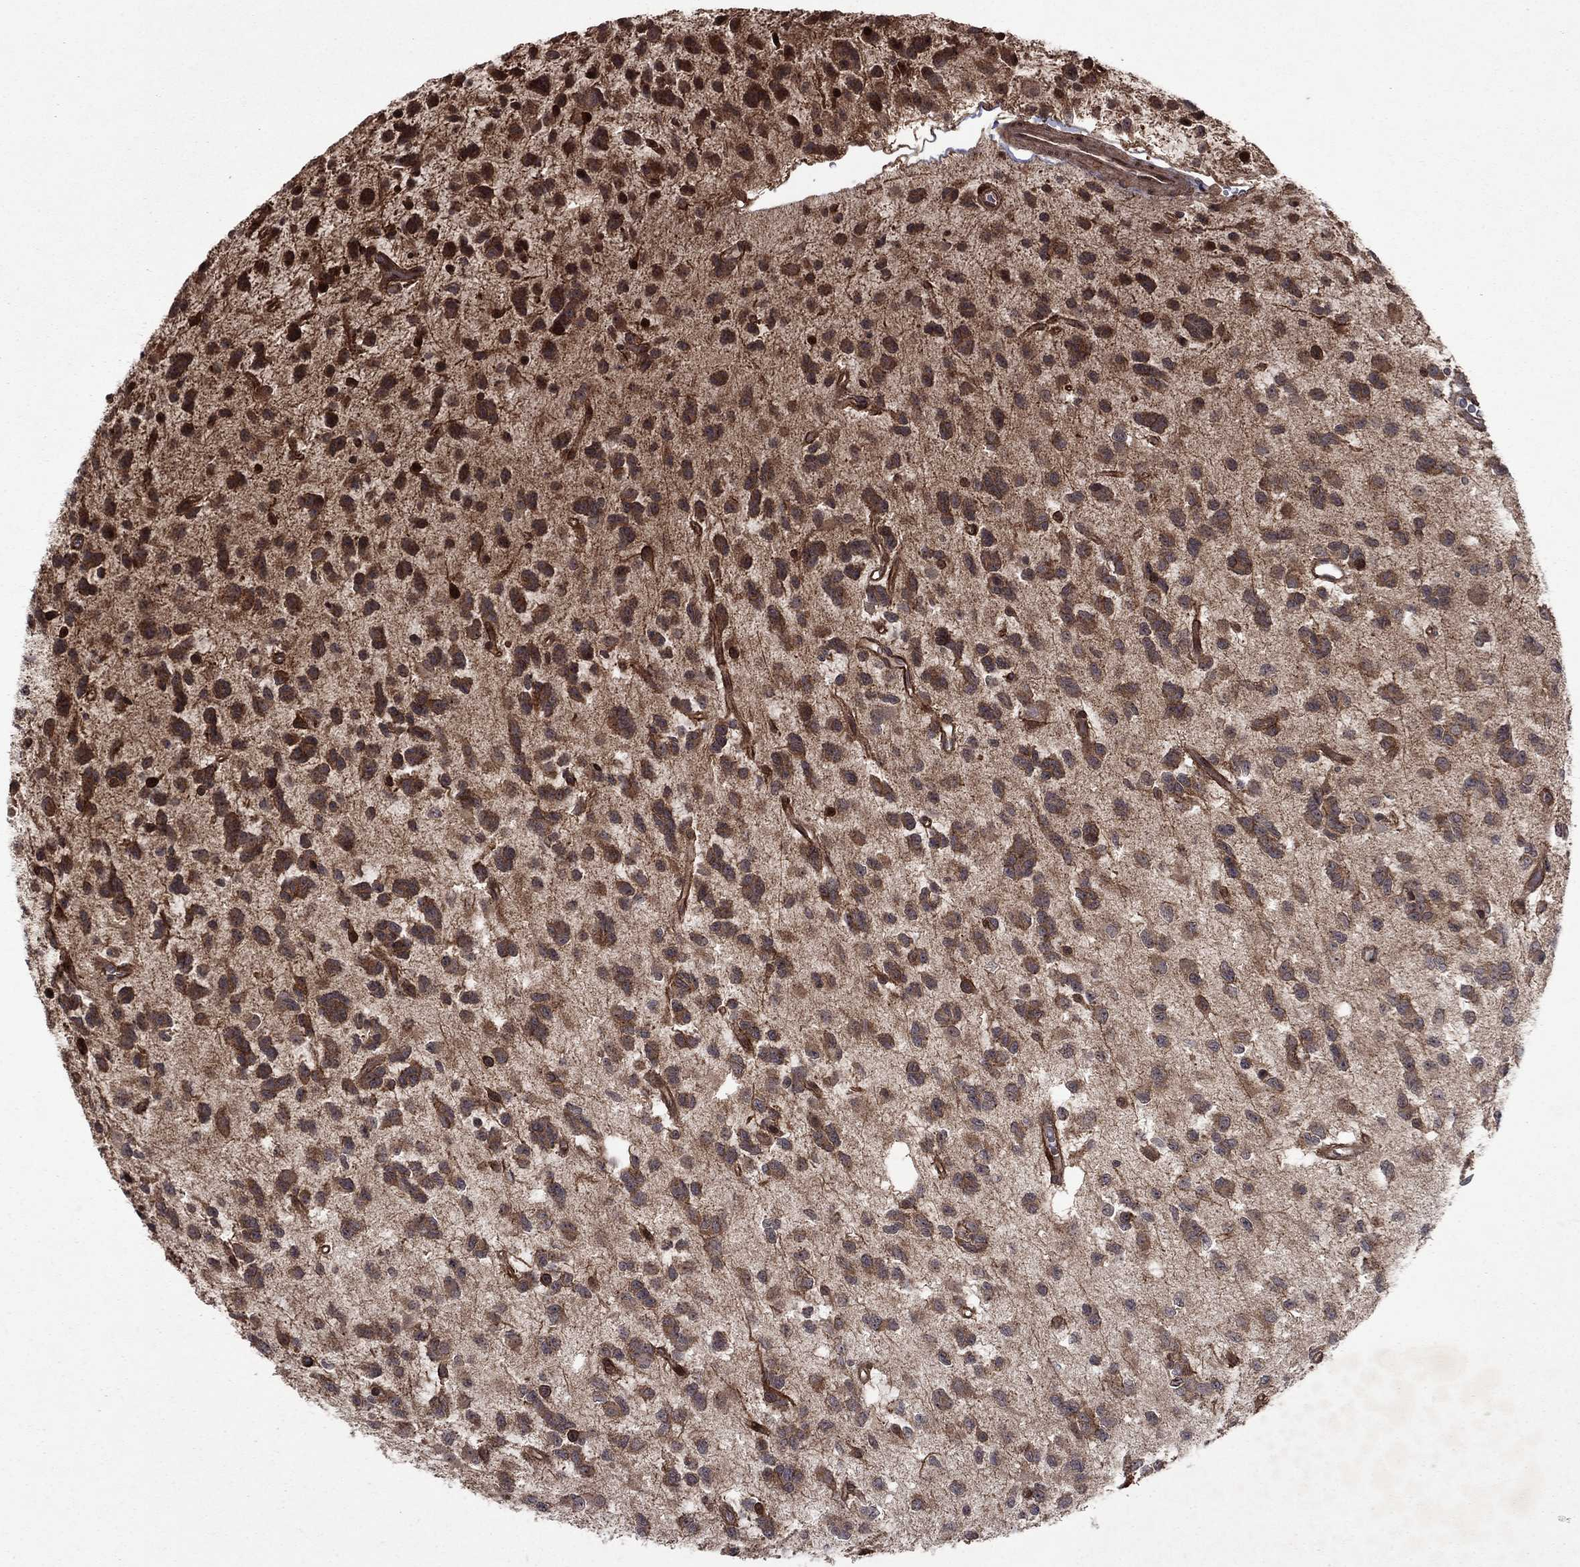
{"staining": {"intensity": "strong", "quantity": "25%-75%", "location": "cytoplasmic/membranous,nuclear"}, "tissue": "glioma", "cell_type": "Tumor cells", "image_type": "cancer", "snomed": [{"axis": "morphology", "description": "Glioma, malignant, Low grade"}, {"axis": "topography", "description": "Brain"}], "caption": "IHC histopathology image of low-grade glioma (malignant) stained for a protein (brown), which displays high levels of strong cytoplasmic/membranous and nuclear expression in about 25%-75% of tumor cells.", "gene": "SORBS1", "patient": {"sex": "female", "age": 45}}